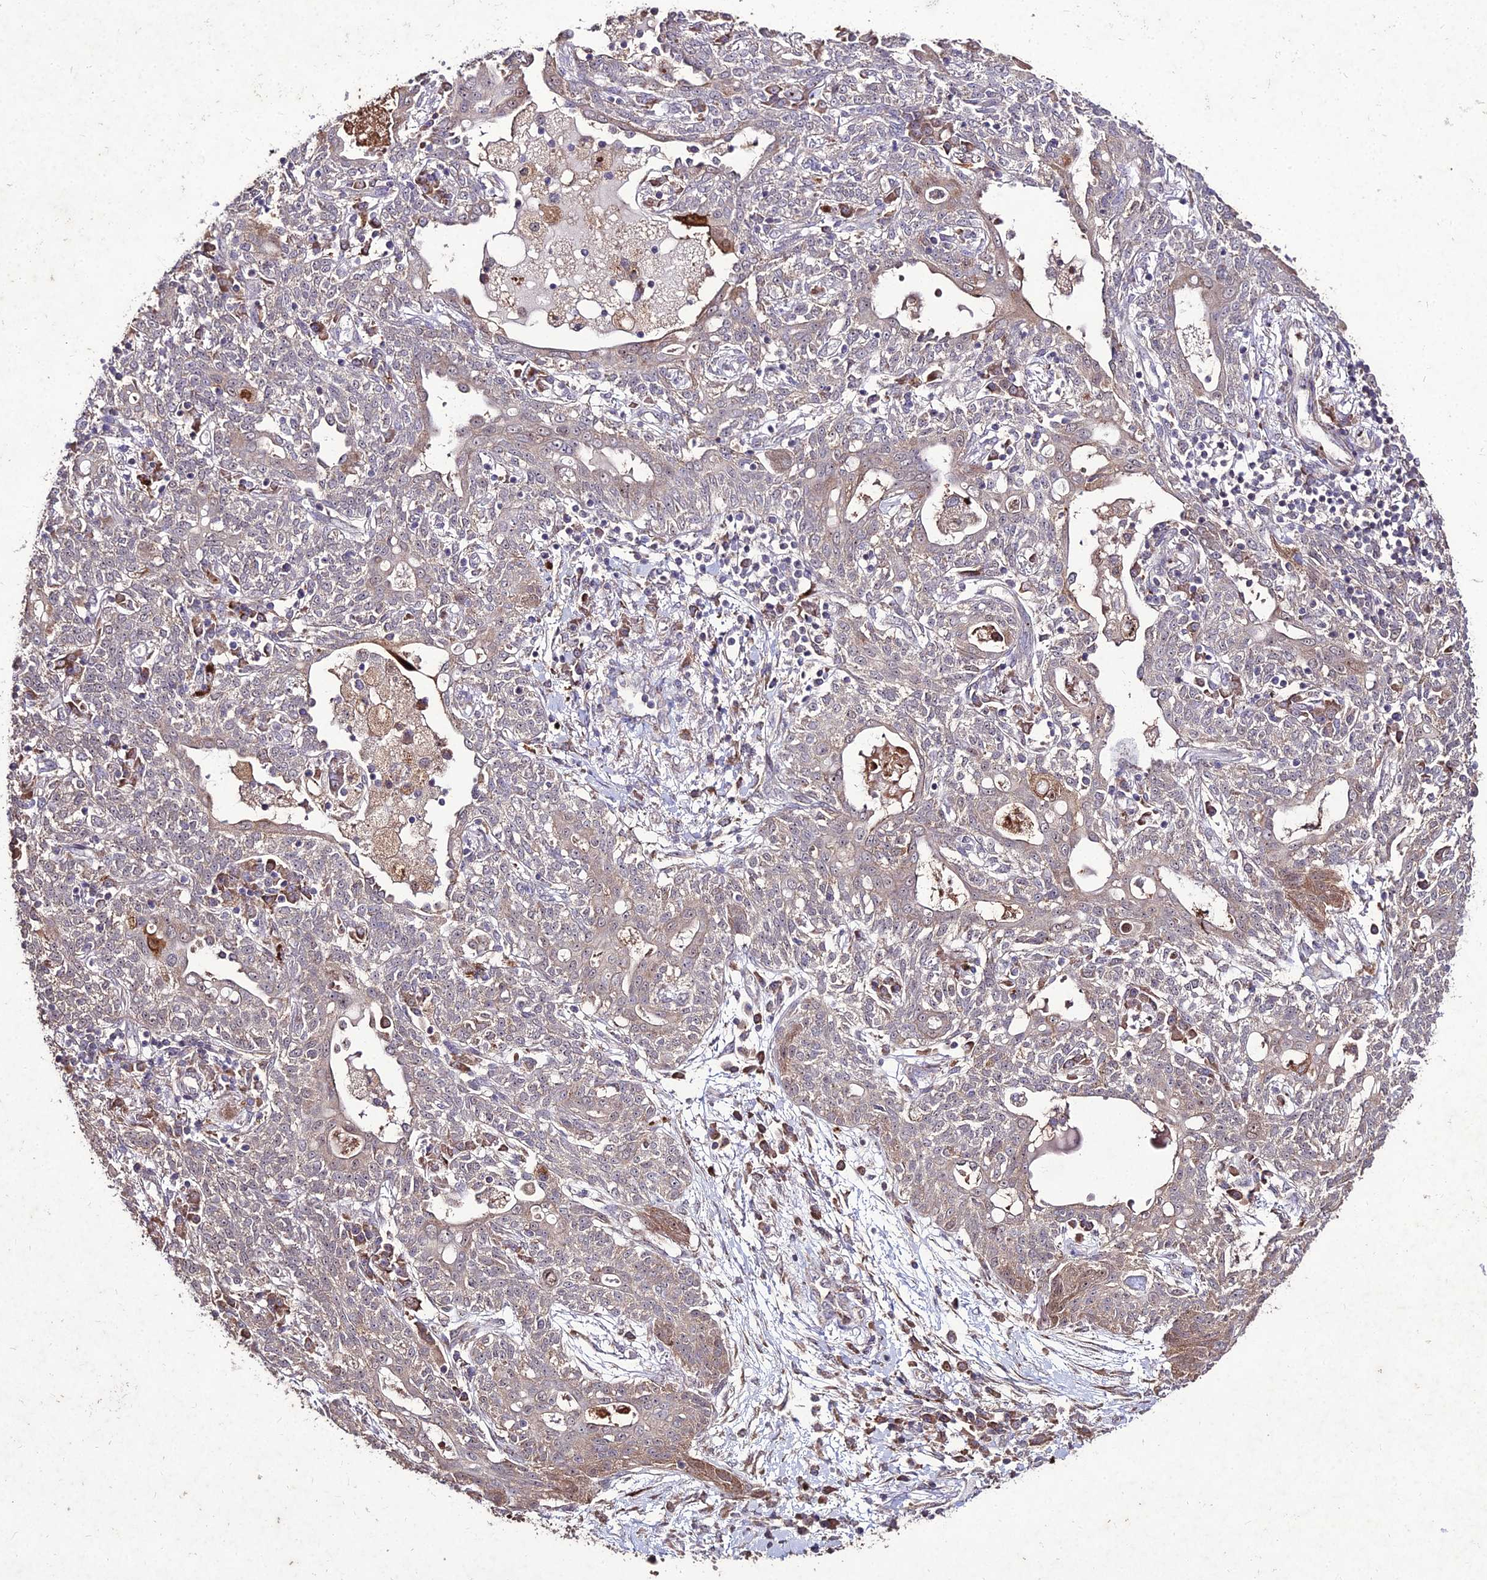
{"staining": {"intensity": "weak", "quantity": "<25%", "location": "cytoplasmic/membranous"}, "tissue": "lung cancer", "cell_type": "Tumor cells", "image_type": "cancer", "snomed": [{"axis": "morphology", "description": "Squamous cell carcinoma, NOS"}, {"axis": "topography", "description": "Lung"}], "caption": "Image shows no significant protein positivity in tumor cells of lung cancer (squamous cell carcinoma).", "gene": "ZNF766", "patient": {"sex": "female", "age": 70}}